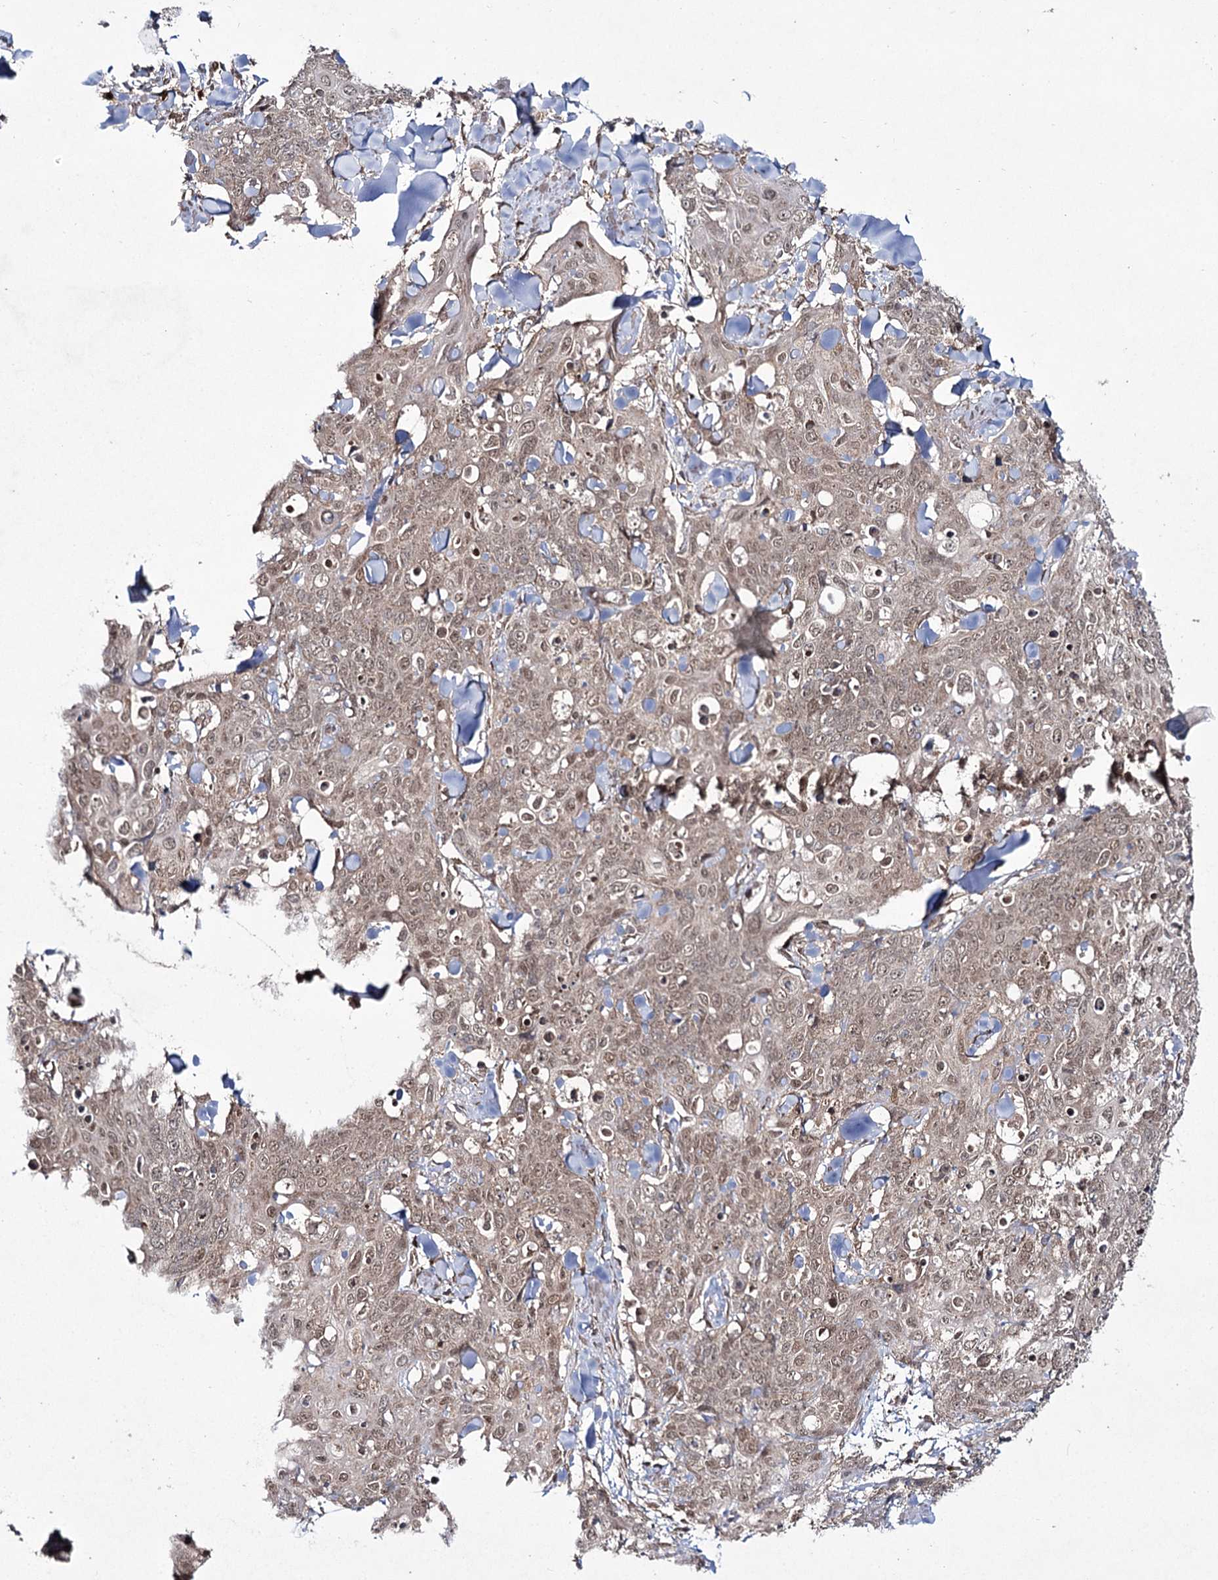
{"staining": {"intensity": "weak", "quantity": ">75%", "location": "cytoplasmic/membranous,nuclear"}, "tissue": "skin cancer", "cell_type": "Tumor cells", "image_type": "cancer", "snomed": [{"axis": "morphology", "description": "Squamous cell carcinoma, NOS"}, {"axis": "topography", "description": "Skin"}, {"axis": "topography", "description": "Vulva"}], "caption": "Immunohistochemistry (IHC) micrograph of human skin cancer (squamous cell carcinoma) stained for a protein (brown), which demonstrates low levels of weak cytoplasmic/membranous and nuclear positivity in about >75% of tumor cells.", "gene": "TRNT1", "patient": {"sex": "female", "age": 85}}